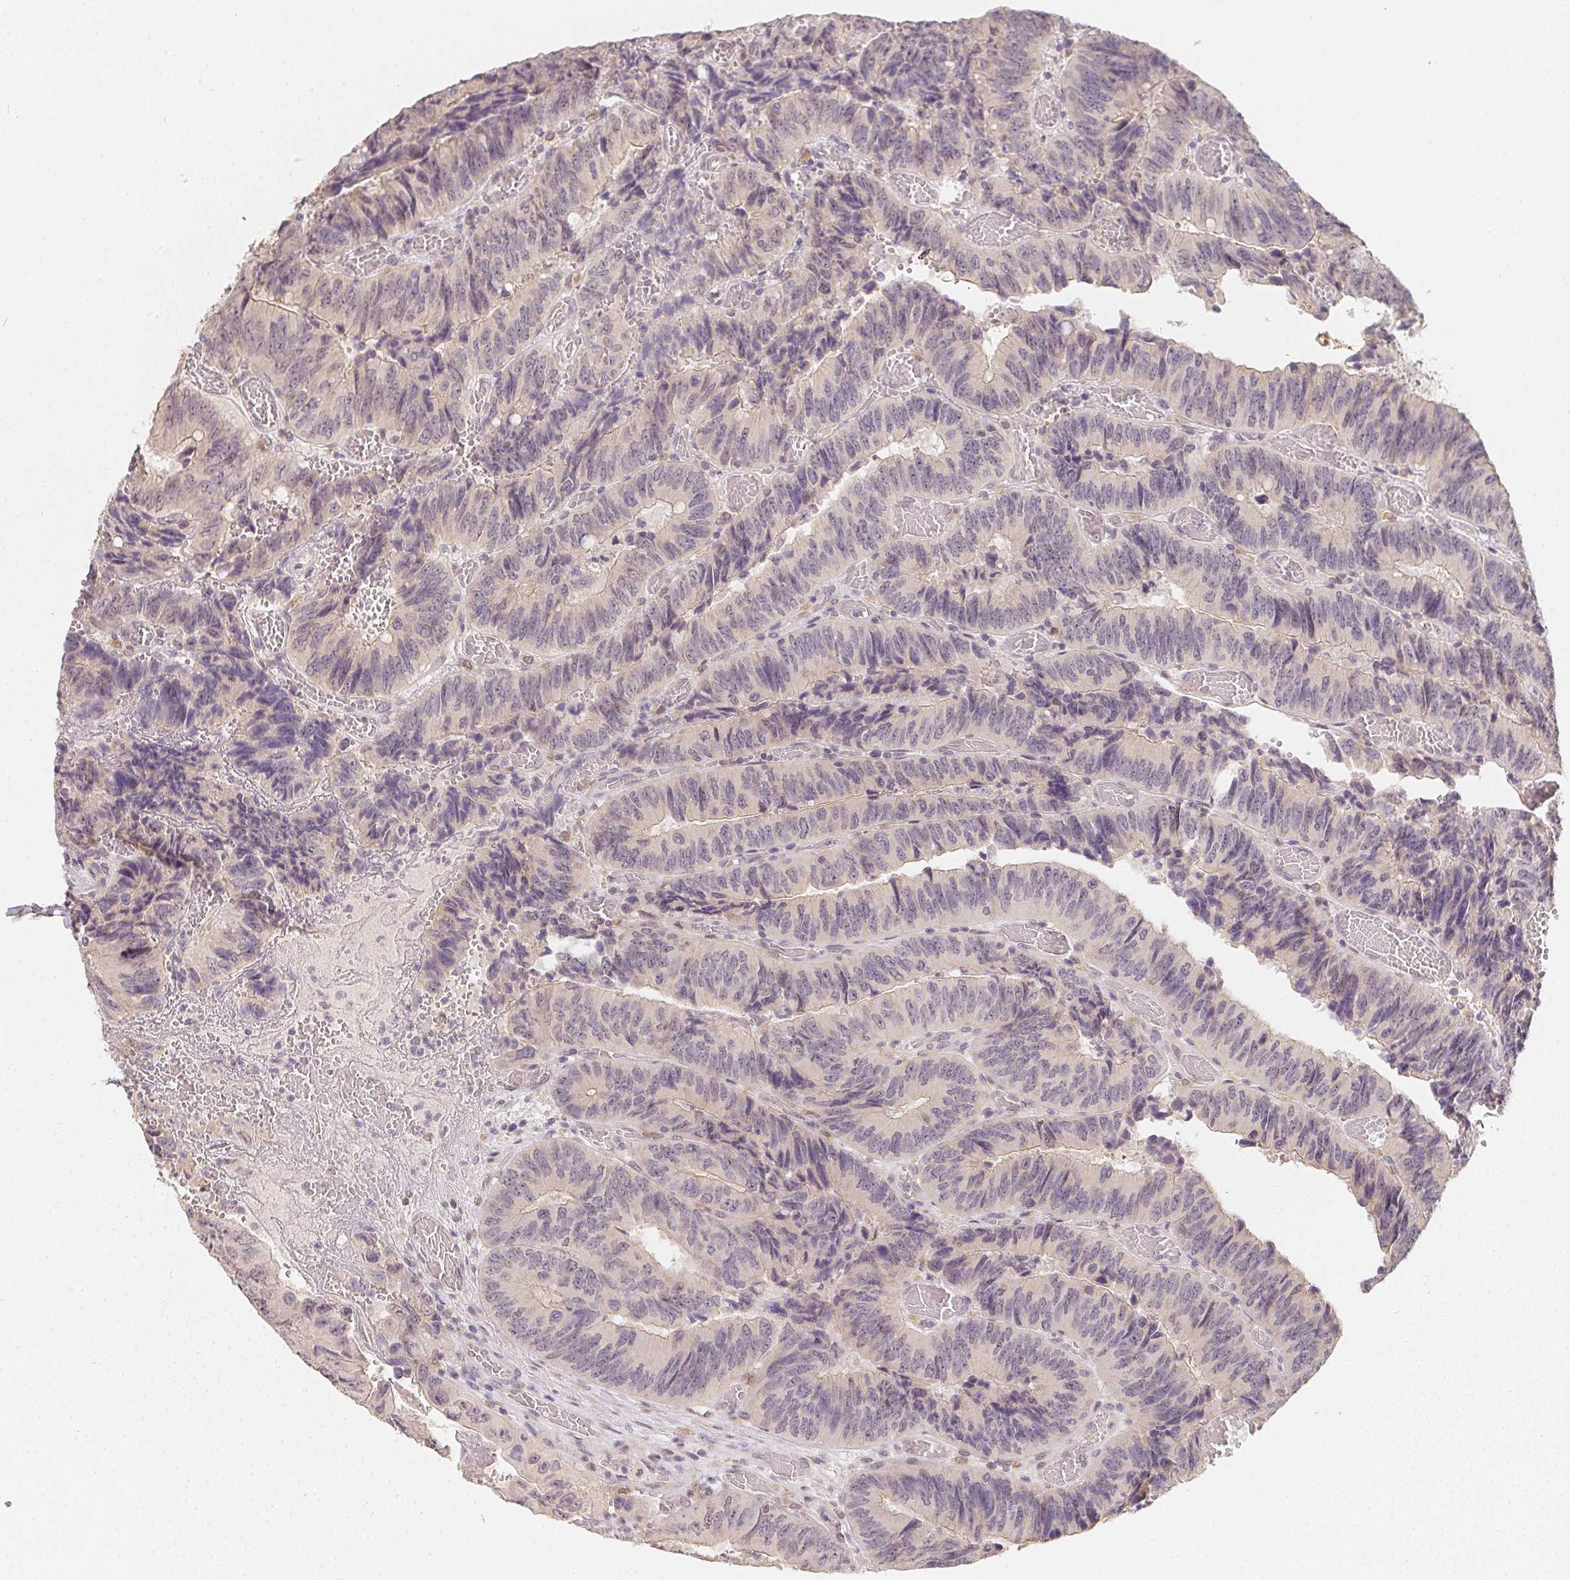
{"staining": {"intensity": "weak", "quantity": "<25%", "location": "cytoplasmic/membranous"}, "tissue": "colorectal cancer", "cell_type": "Tumor cells", "image_type": "cancer", "snomed": [{"axis": "morphology", "description": "Adenocarcinoma, NOS"}, {"axis": "topography", "description": "Colon"}], "caption": "The histopathology image exhibits no significant positivity in tumor cells of colorectal cancer (adenocarcinoma). (Brightfield microscopy of DAB IHC at high magnification).", "gene": "SOAT1", "patient": {"sex": "female", "age": 84}}